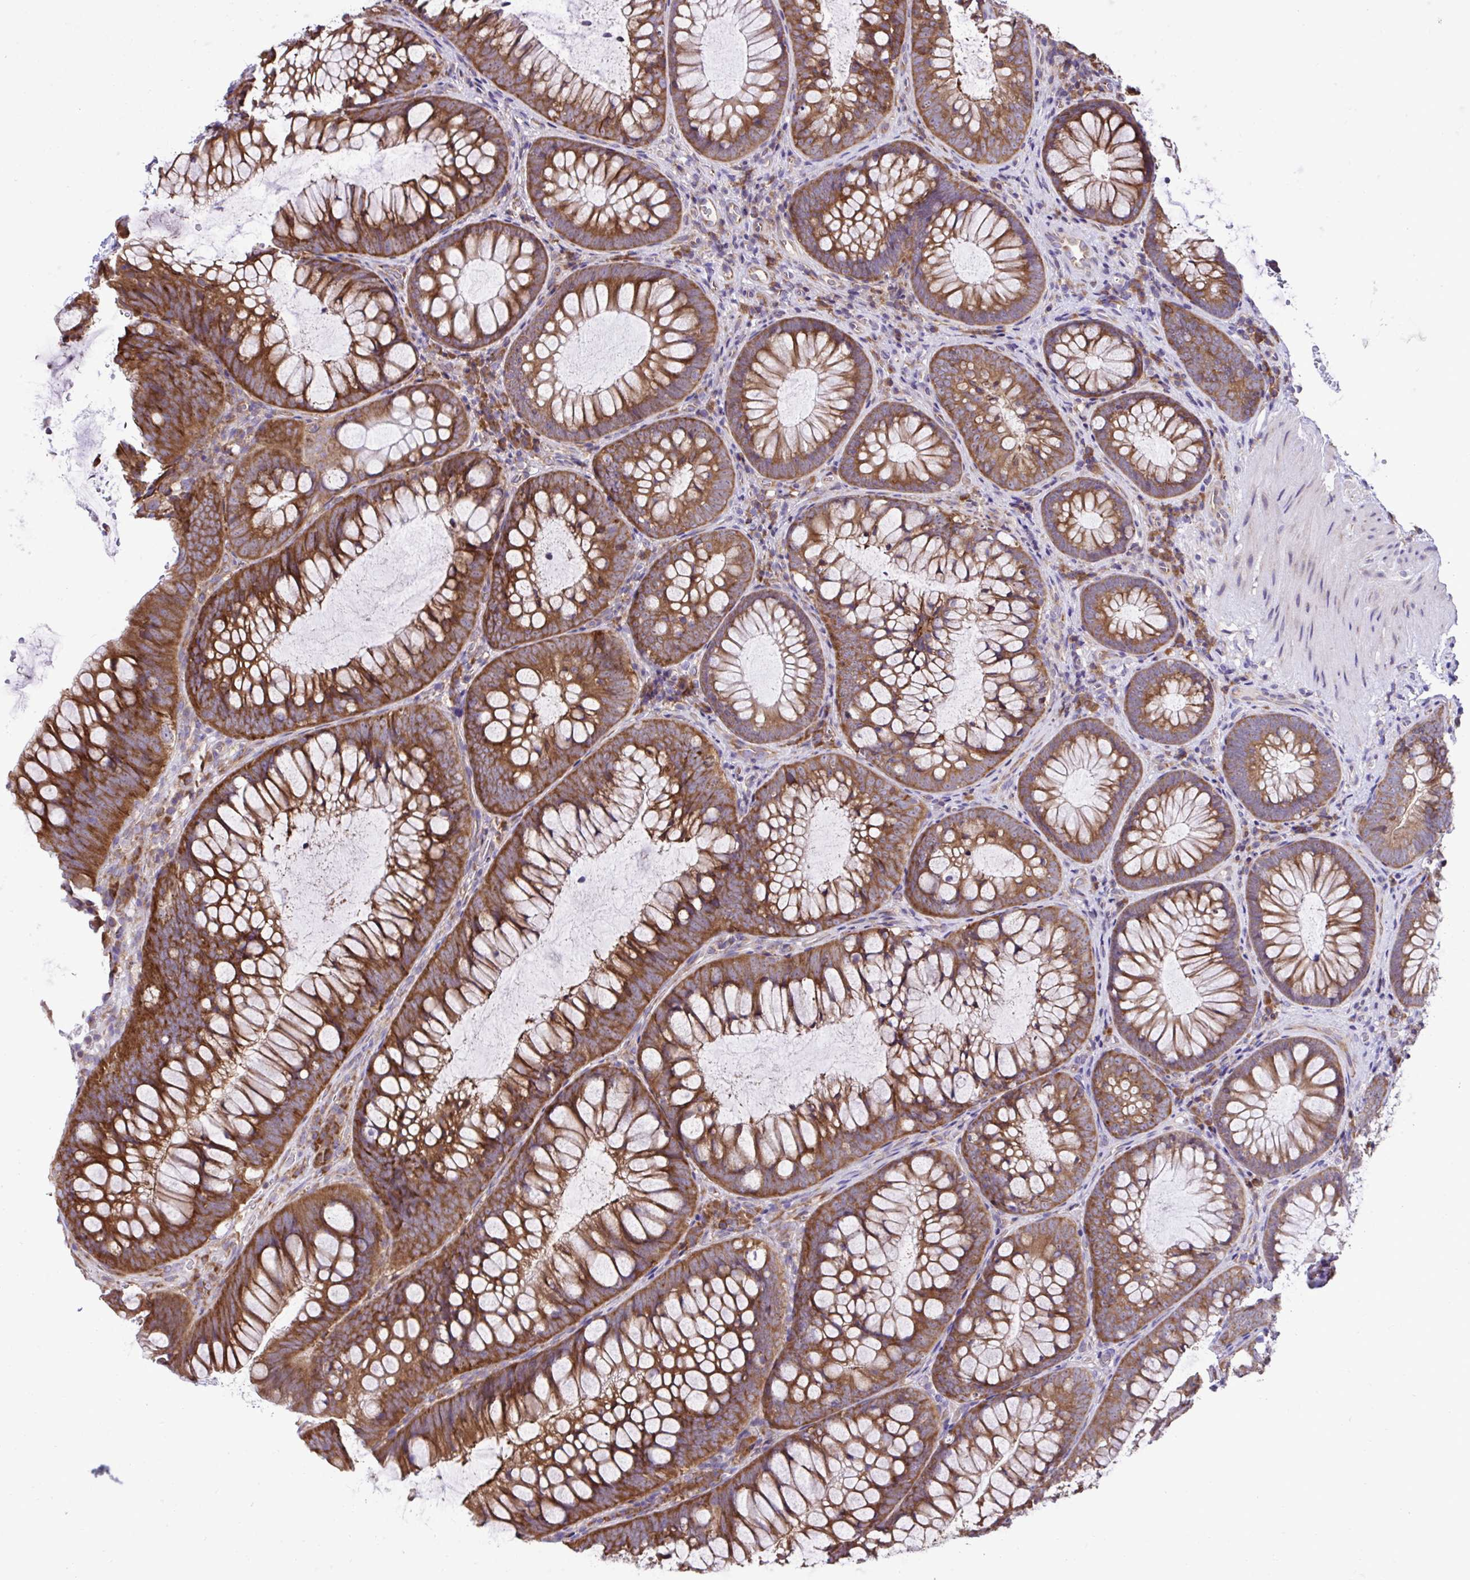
{"staining": {"intensity": "moderate", "quantity": "<25%", "location": "nuclear"}, "tissue": "colon", "cell_type": "Endothelial cells", "image_type": "normal", "snomed": [{"axis": "morphology", "description": "Normal tissue, NOS"}, {"axis": "morphology", "description": "Adenoma, NOS"}, {"axis": "topography", "description": "Soft tissue"}, {"axis": "topography", "description": "Colon"}], "caption": "This photomicrograph exhibits immunohistochemistry staining of unremarkable colon, with low moderate nuclear staining in approximately <25% of endothelial cells.", "gene": "RPL7", "patient": {"sex": "male", "age": 47}}